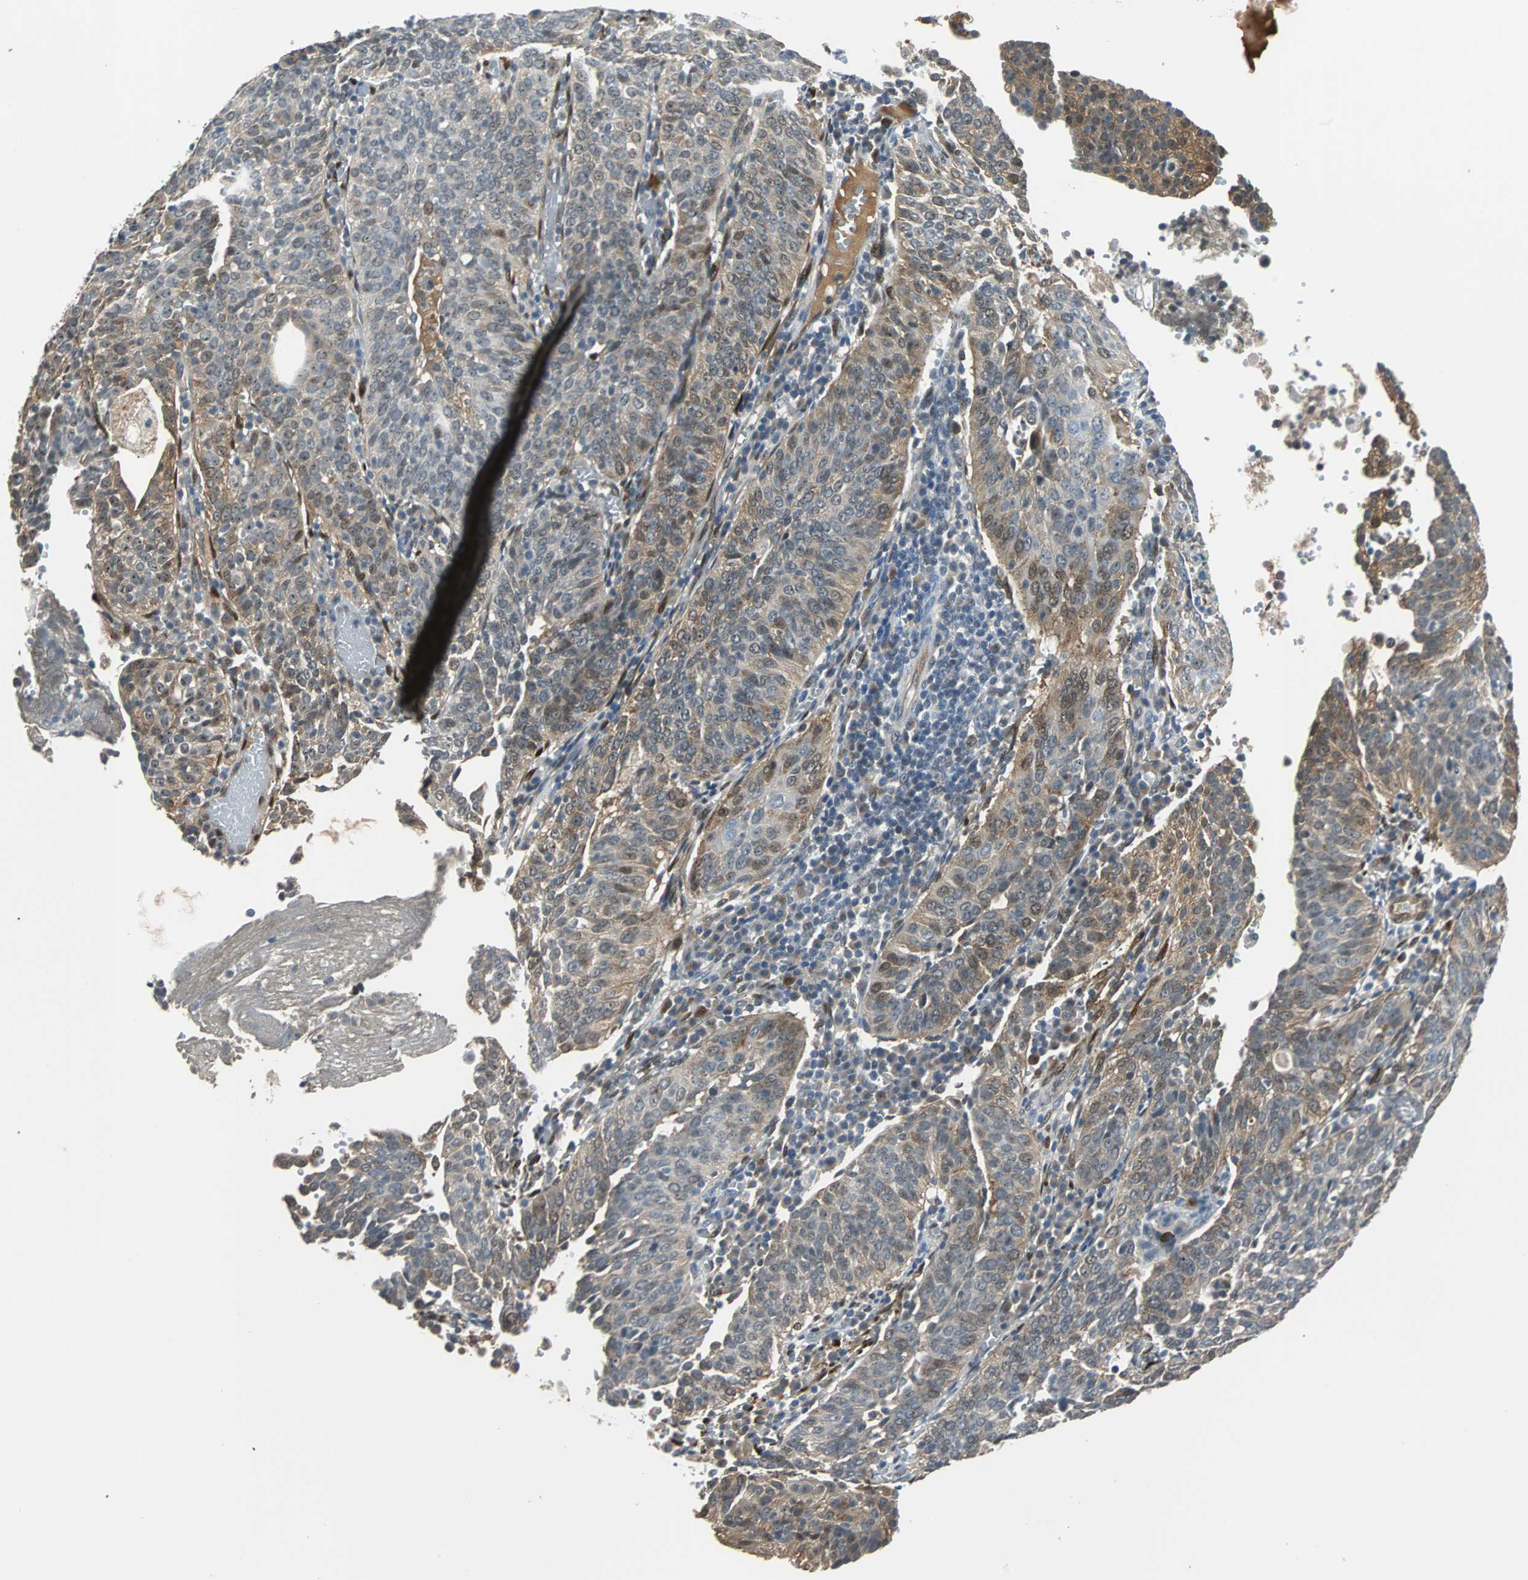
{"staining": {"intensity": "moderate", "quantity": "<25%", "location": "cytoplasmic/membranous,nuclear"}, "tissue": "cervical cancer", "cell_type": "Tumor cells", "image_type": "cancer", "snomed": [{"axis": "morphology", "description": "Squamous cell carcinoma, NOS"}, {"axis": "topography", "description": "Cervix"}], "caption": "Immunohistochemistry (IHC) of human cervical squamous cell carcinoma exhibits low levels of moderate cytoplasmic/membranous and nuclear positivity in about <25% of tumor cells.", "gene": "FHL2", "patient": {"sex": "female", "age": 39}}